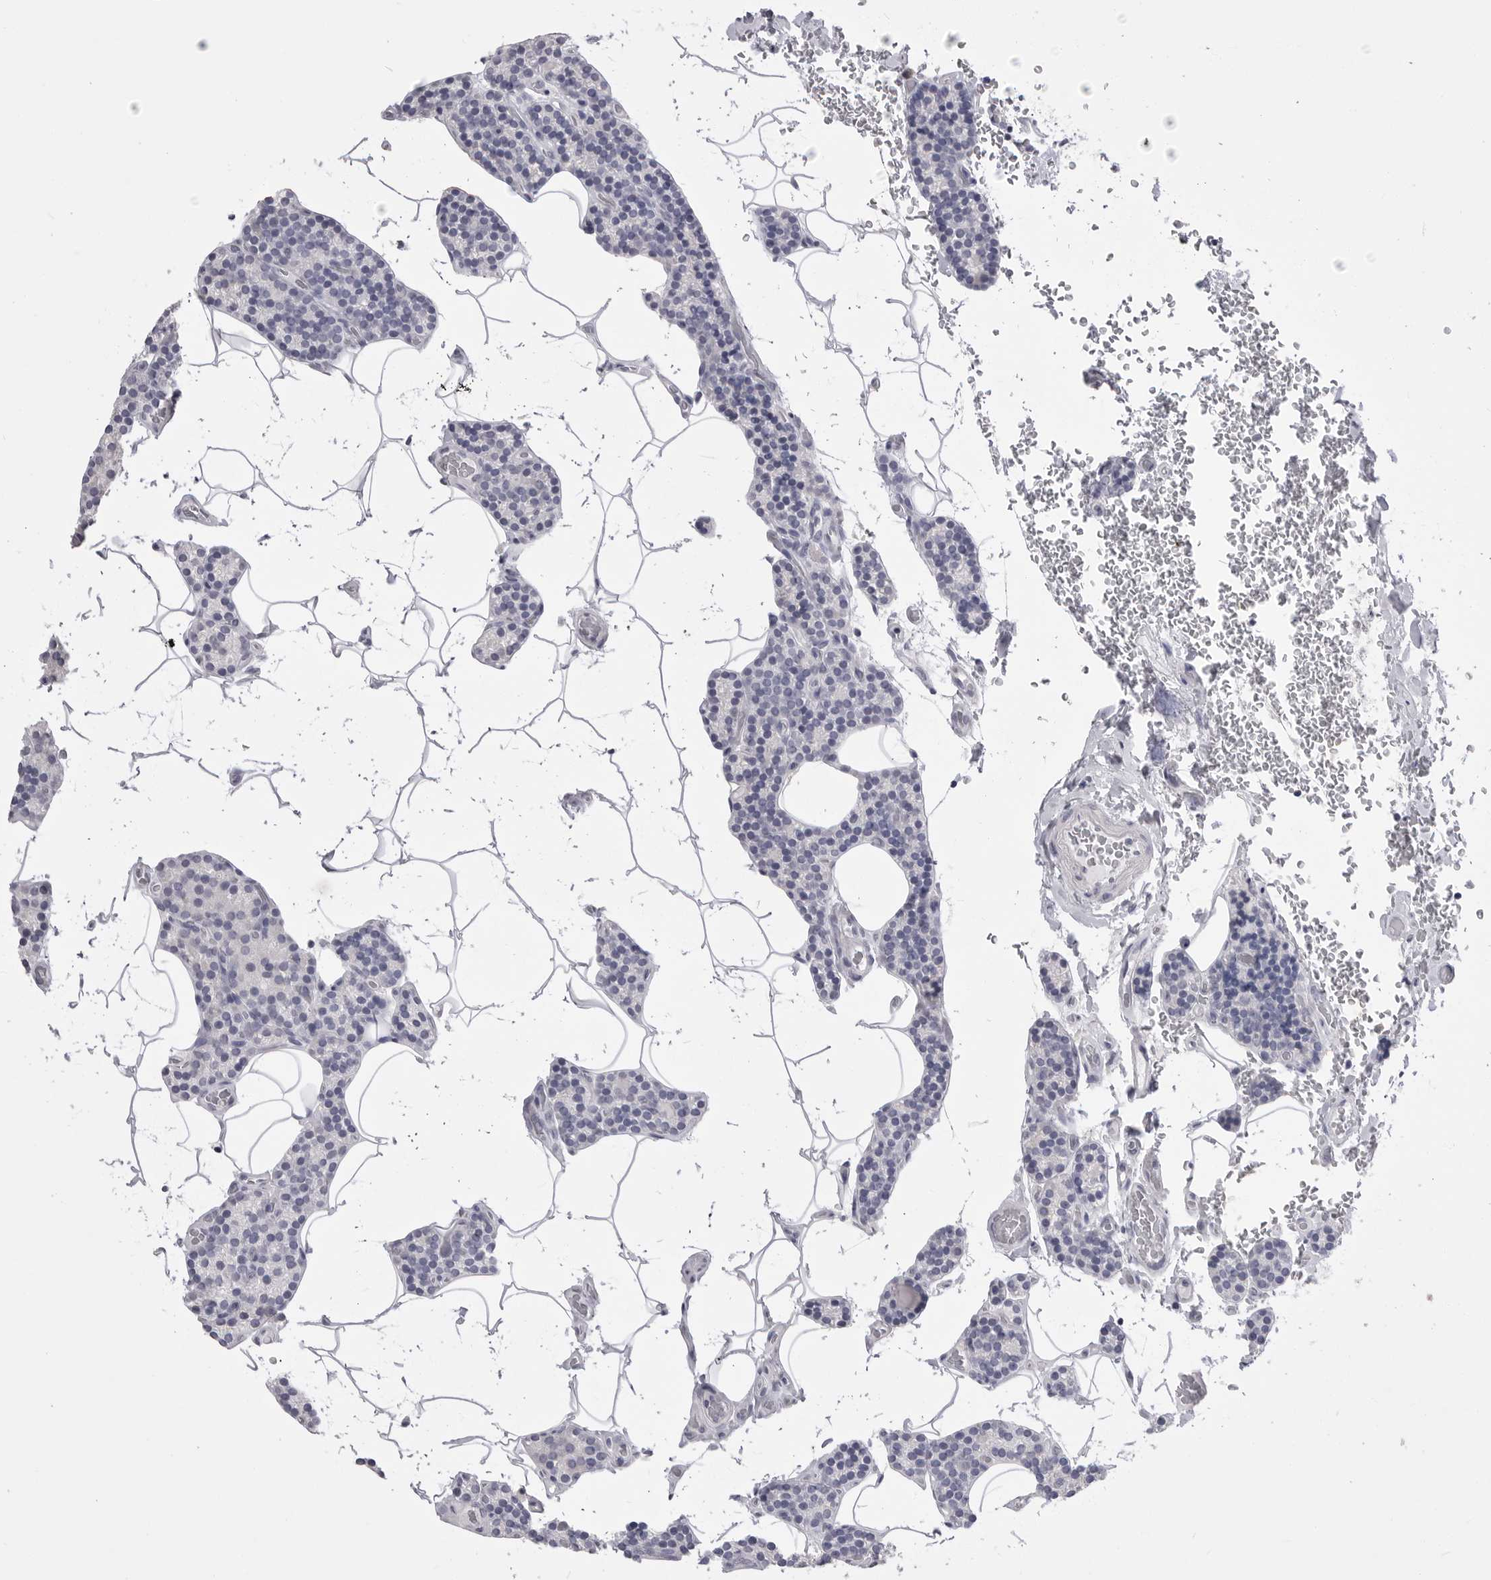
{"staining": {"intensity": "negative", "quantity": "none", "location": "none"}, "tissue": "parathyroid gland", "cell_type": "Glandular cells", "image_type": "normal", "snomed": [{"axis": "morphology", "description": "Normal tissue, NOS"}, {"axis": "topography", "description": "Parathyroid gland"}], "caption": "This is an immunohistochemistry histopathology image of normal human parathyroid gland. There is no staining in glandular cells.", "gene": "CPB1", "patient": {"sex": "male", "age": 52}}